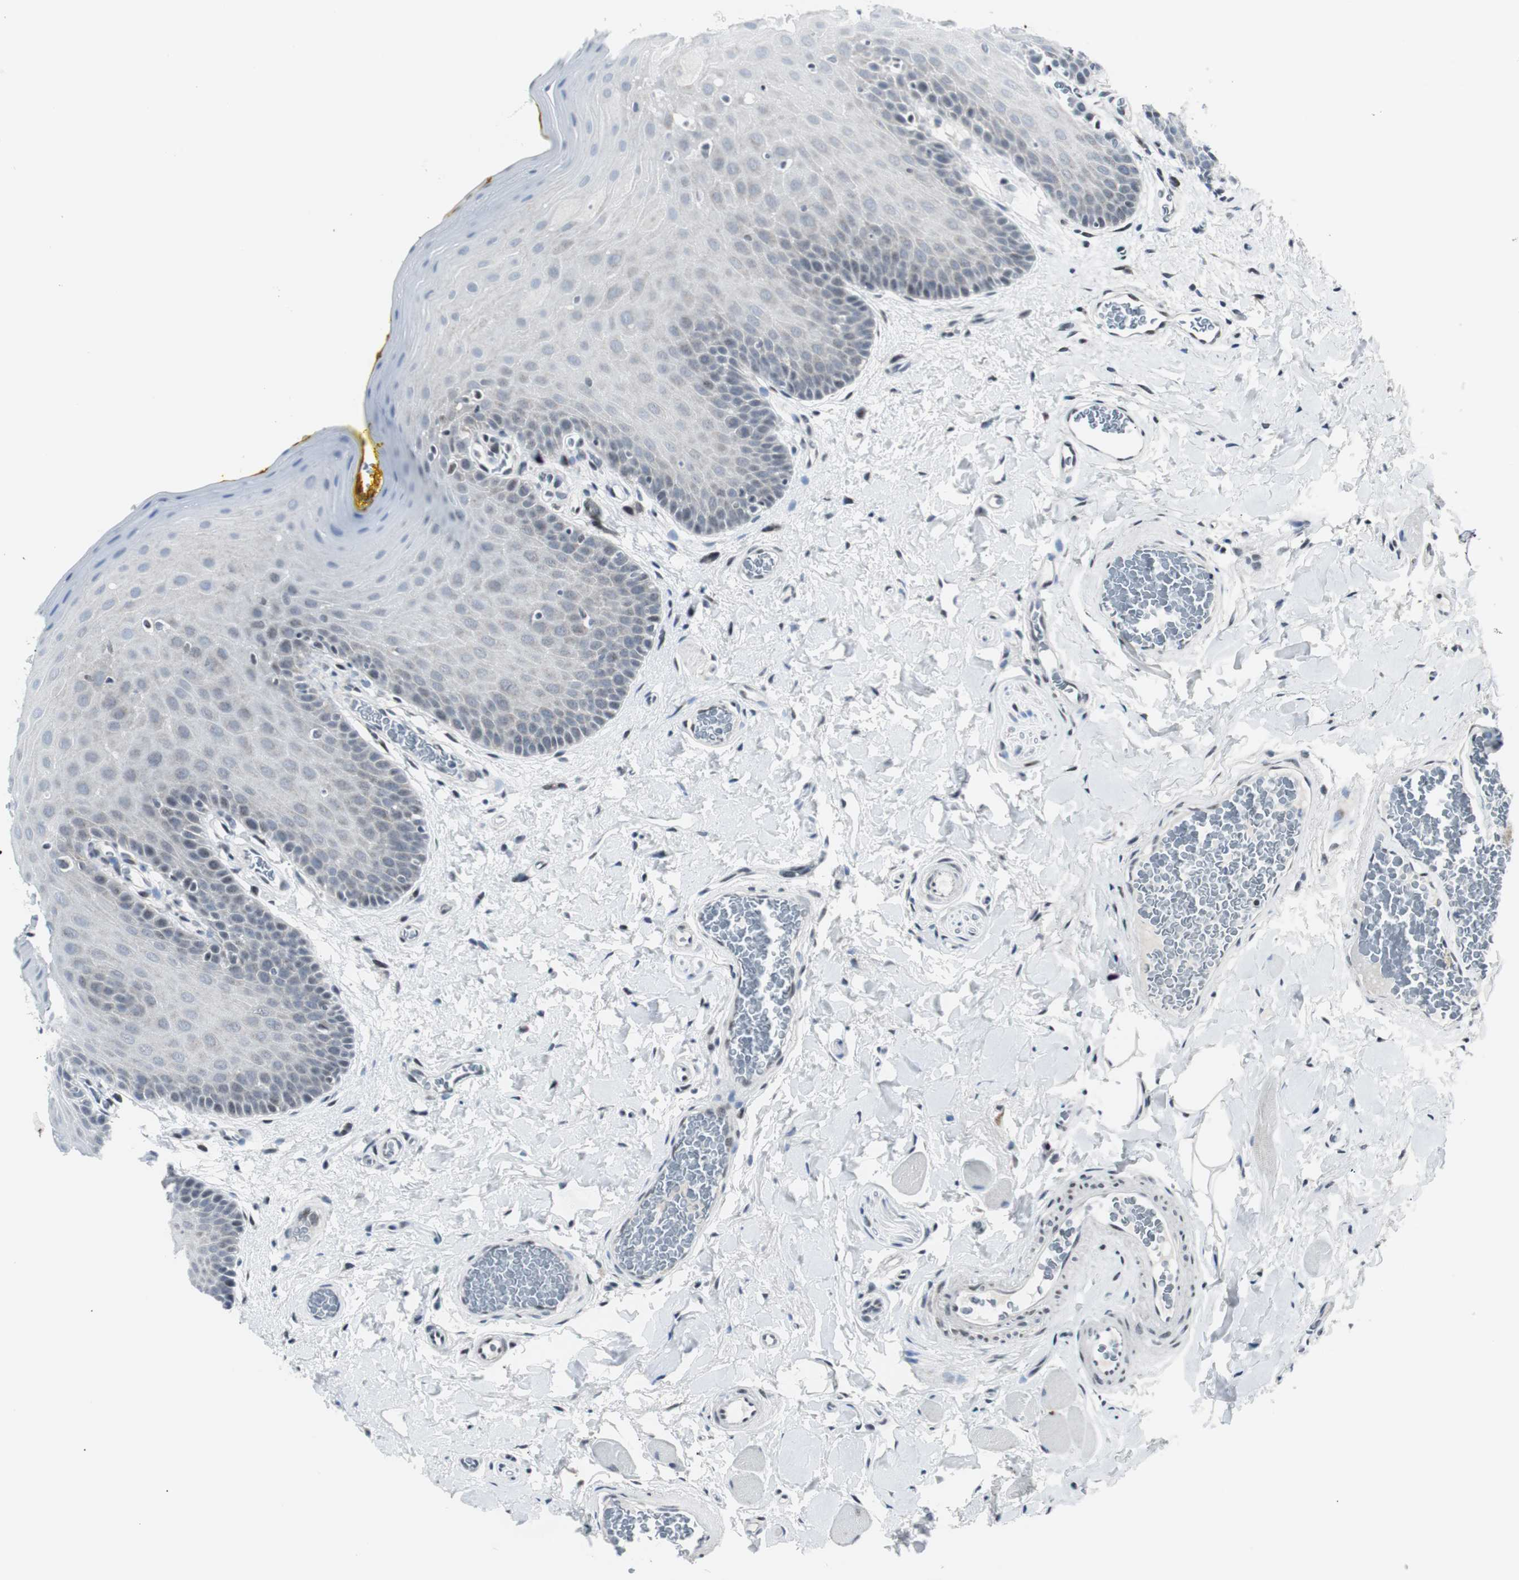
{"staining": {"intensity": "weak", "quantity": "<25%", "location": "nuclear"}, "tissue": "oral mucosa", "cell_type": "Squamous epithelial cells", "image_type": "normal", "snomed": [{"axis": "morphology", "description": "Normal tissue, NOS"}, {"axis": "topography", "description": "Oral tissue"}], "caption": "Protein analysis of benign oral mucosa shows no significant staining in squamous epithelial cells.", "gene": "MTA1", "patient": {"sex": "male", "age": 54}}